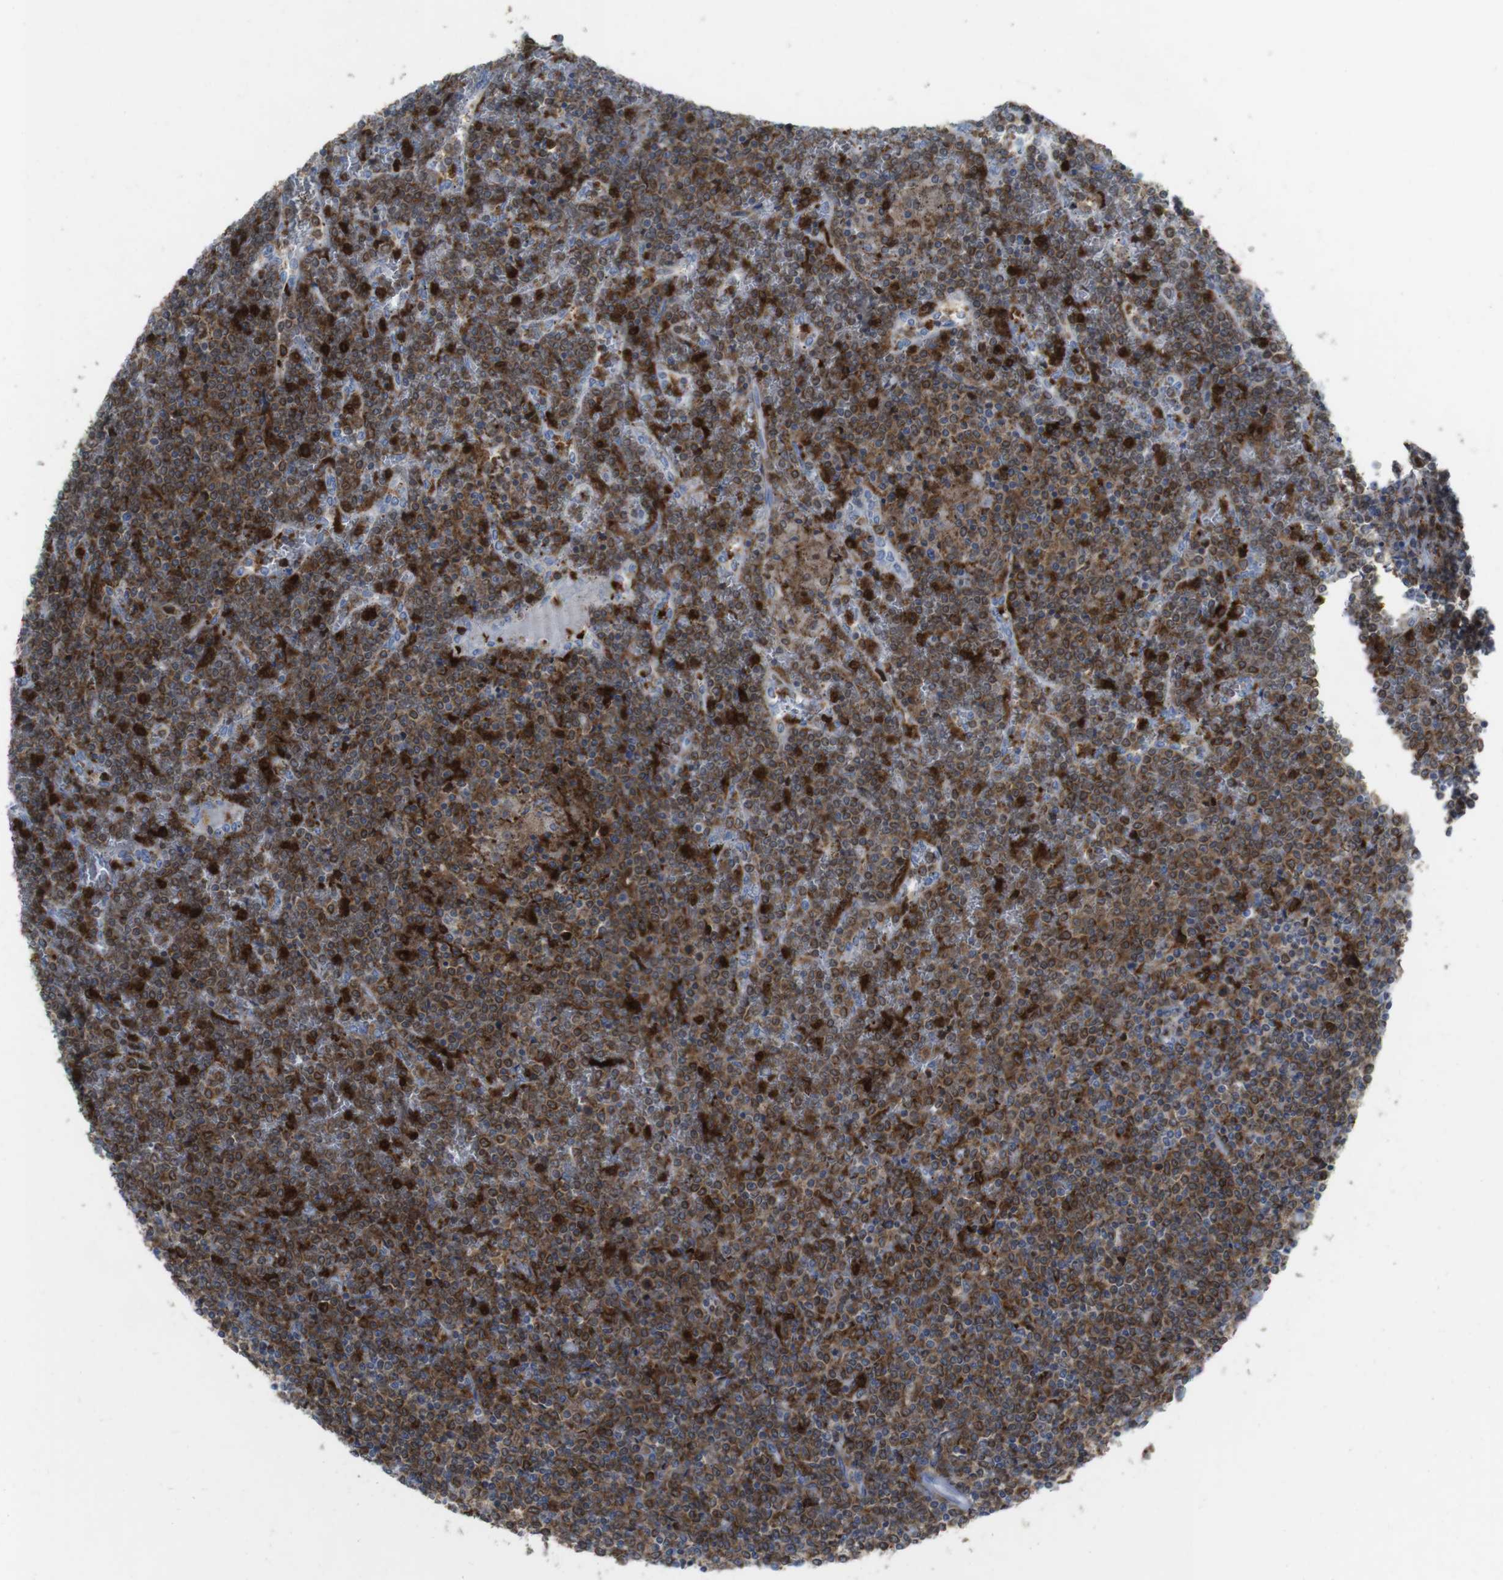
{"staining": {"intensity": "moderate", "quantity": "25%-75%", "location": "cytoplasmic/membranous"}, "tissue": "lymphoma", "cell_type": "Tumor cells", "image_type": "cancer", "snomed": [{"axis": "morphology", "description": "Malignant lymphoma, non-Hodgkin's type, Low grade"}, {"axis": "topography", "description": "Spleen"}], "caption": "DAB (3,3'-diaminobenzidine) immunohistochemical staining of low-grade malignant lymphoma, non-Hodgkin's type shows moderate cytoplasmic/membranous protein expression in about 25%-75% of tumor cells.", "gene": "PRKCD", "patient": {"sex": "female", "age": 19}}